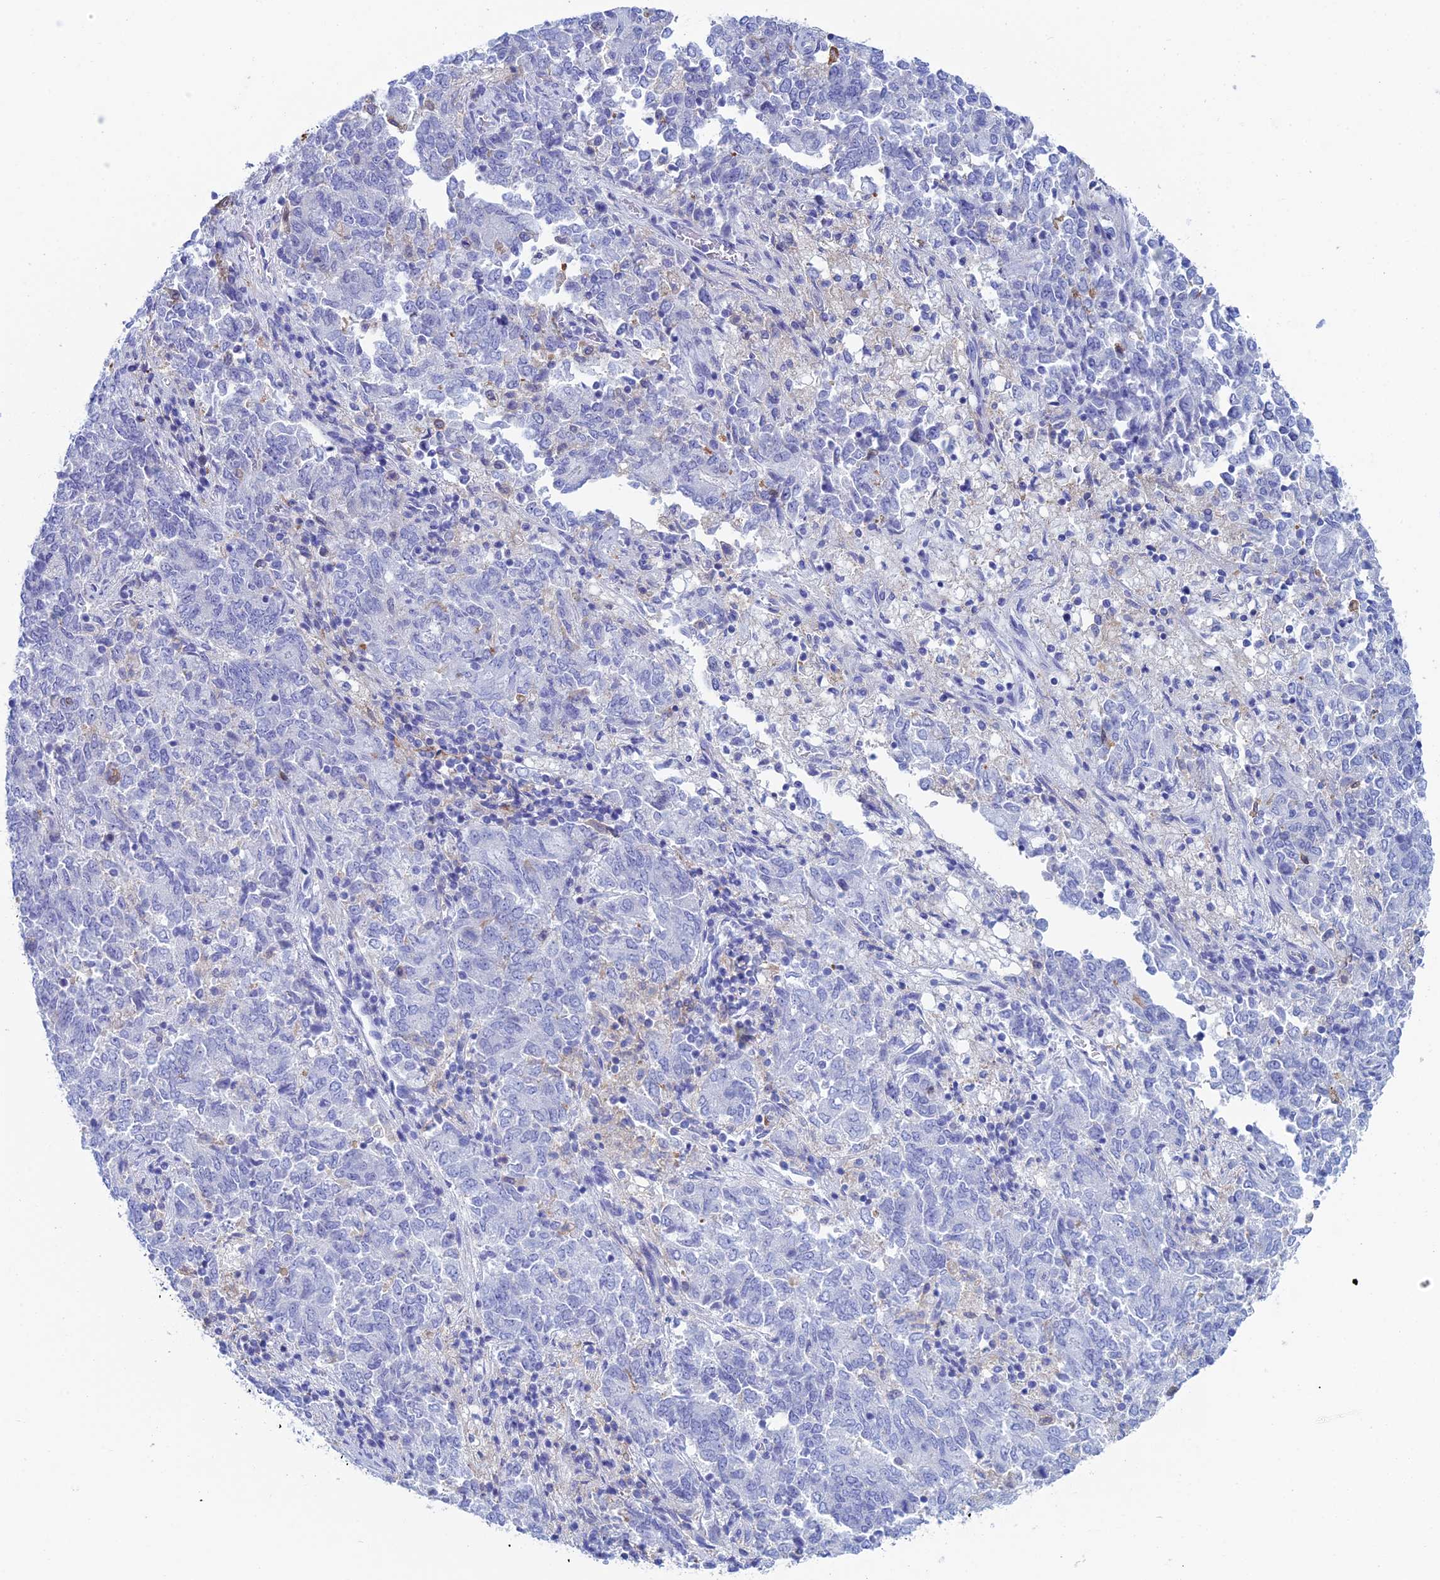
{"staining": {"intensity": "negative", "quantity": "none", "location": "none"}, "tissue": "endometrial cancer", "cell_type": "Tumor cells", "image_type": "cancer", "snomed": [{"axis": "morphology", "description": "Adenocarcinoma, NOS"}, {"axis": "topography", "description": "Endometrium"}], "caption": "Human adenocarcinoma (endometrial) stained for a protein using immunohistochemistry (IHC) reveals no expression in tumor cells.", "gene": "KCNK17", "patient": {"sex": "female", "age": 80}}